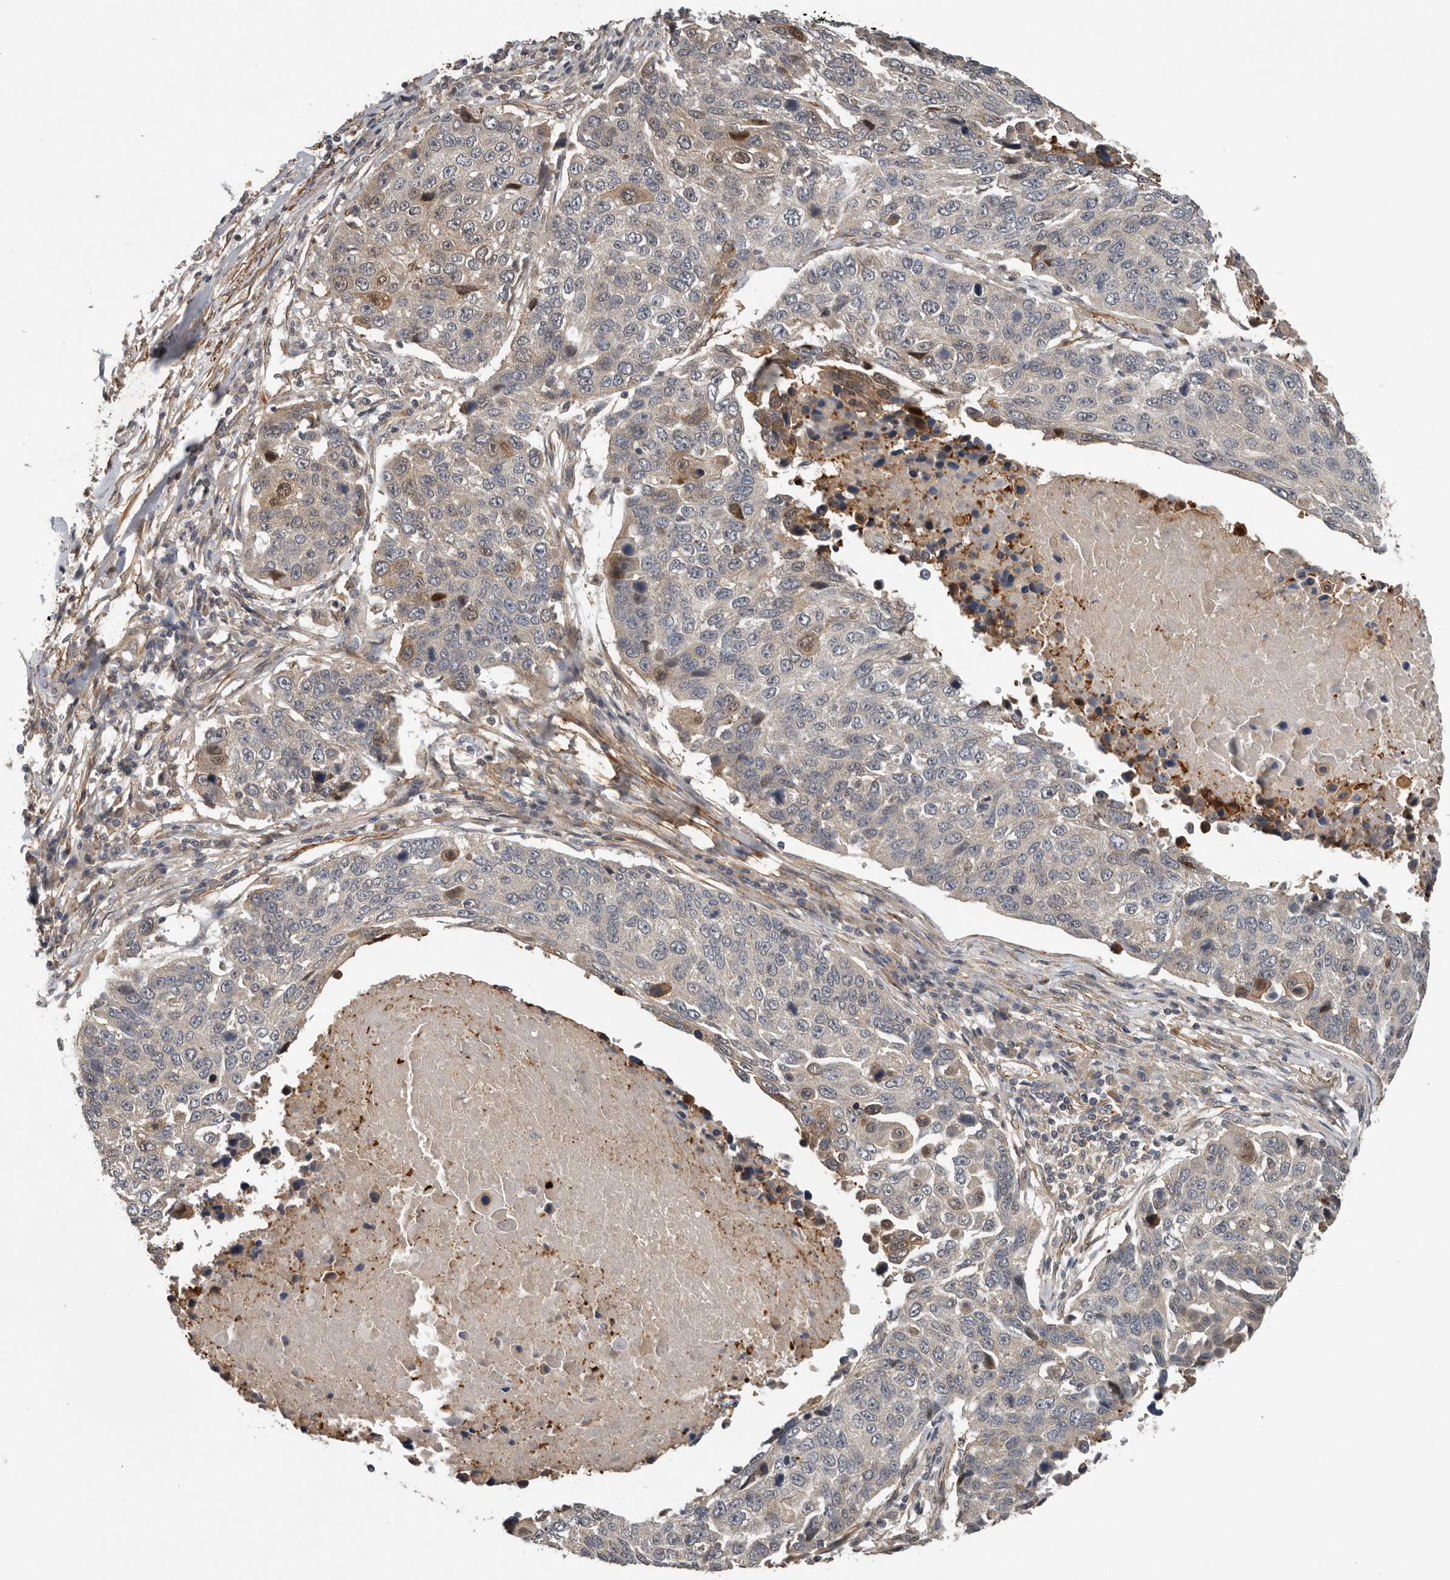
{"staining": {"intensity": "weak", "quantity": "<25%", "location": "cytoplasmic/membranous"}, "tissue": "lung cancer", "cell_type": "Tumor cells", "image_type": "cancer", "snomed": [{"axis": "morphology", "description": "Squamous cell carcinoma, NOS"}, {"axis": "topography", "description": "Lung"}], "caption": "Tumor cells are negative for brown protein staining in squamous cell carcinoma (lung). Brightfield microscopy of immunohistochemistry stained with DAB (brown) and hematoxylin (blue), captured at high magnification.", "gene": "RNF157", "patient": {"sex": "male", "age": 66}}